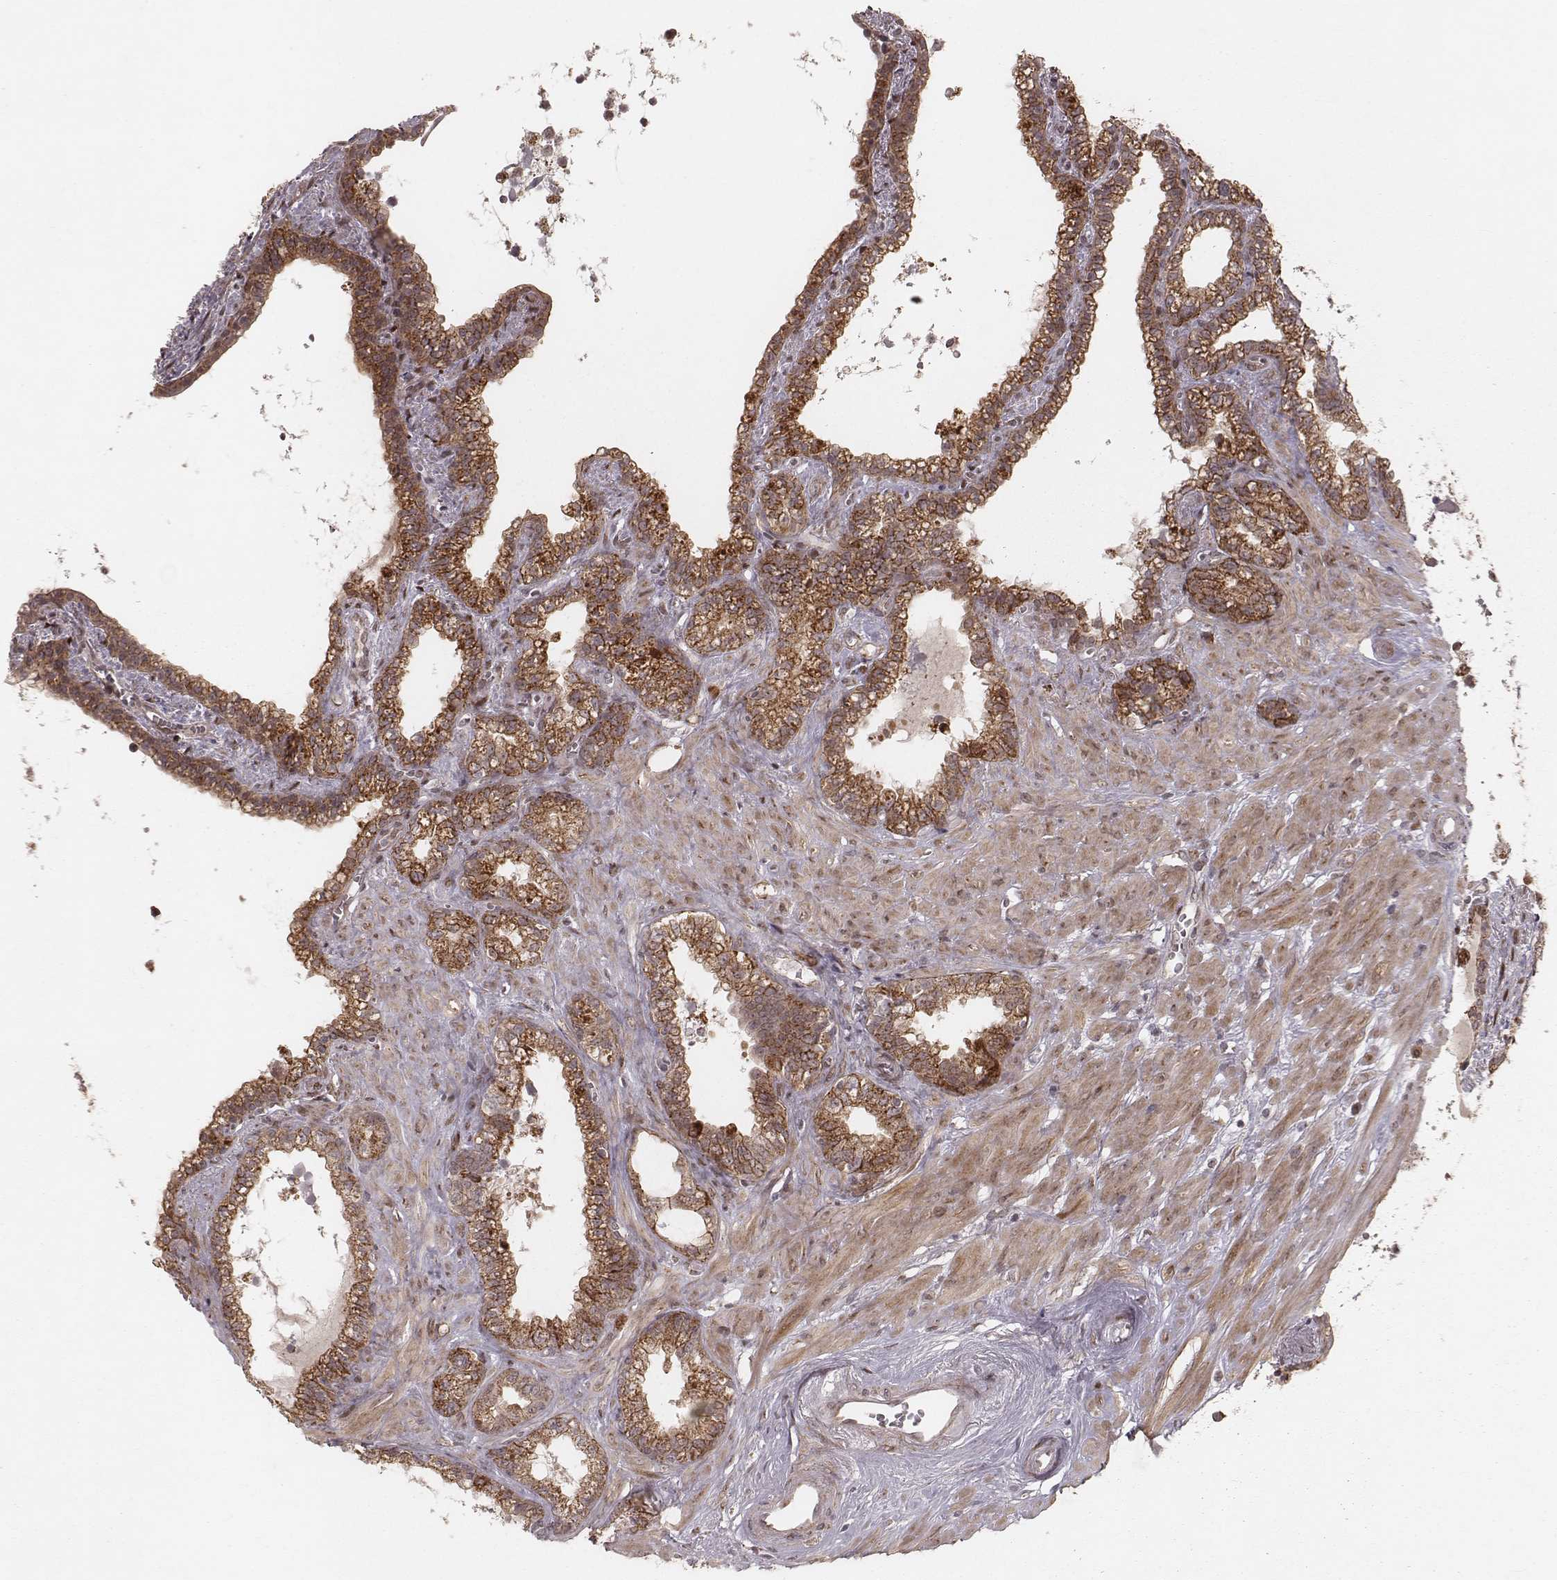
{"staining": {"intensity": "moderate", "quantity": ">75%", "location": "cytoplasmic/membranous"}, "tissue": "seminal vesicle", "cell_type": "Glandular cells", "image_type": "normal", "snomed": [{"axis": "morphology", "description": "Normal tissue, NOS"}, {"axis": "morphology", "description": "Urothelial carcinoma, NOS"}, {"axis": "topography", "description": "Urinary bladder"}, {"axis": "topography", "description": "Seminal veicle"}], "caption": "Immunohistochemistry (IHC) histopathology image of benign human seminal vesicle stained for a protein (brown), which exhibits medium levels of moderate cytoplasmic/membranous positivity in approximately >75% of glandular cells.", "gene": "NDUFA7", "patient": {"sex": "male", "age": 76}}